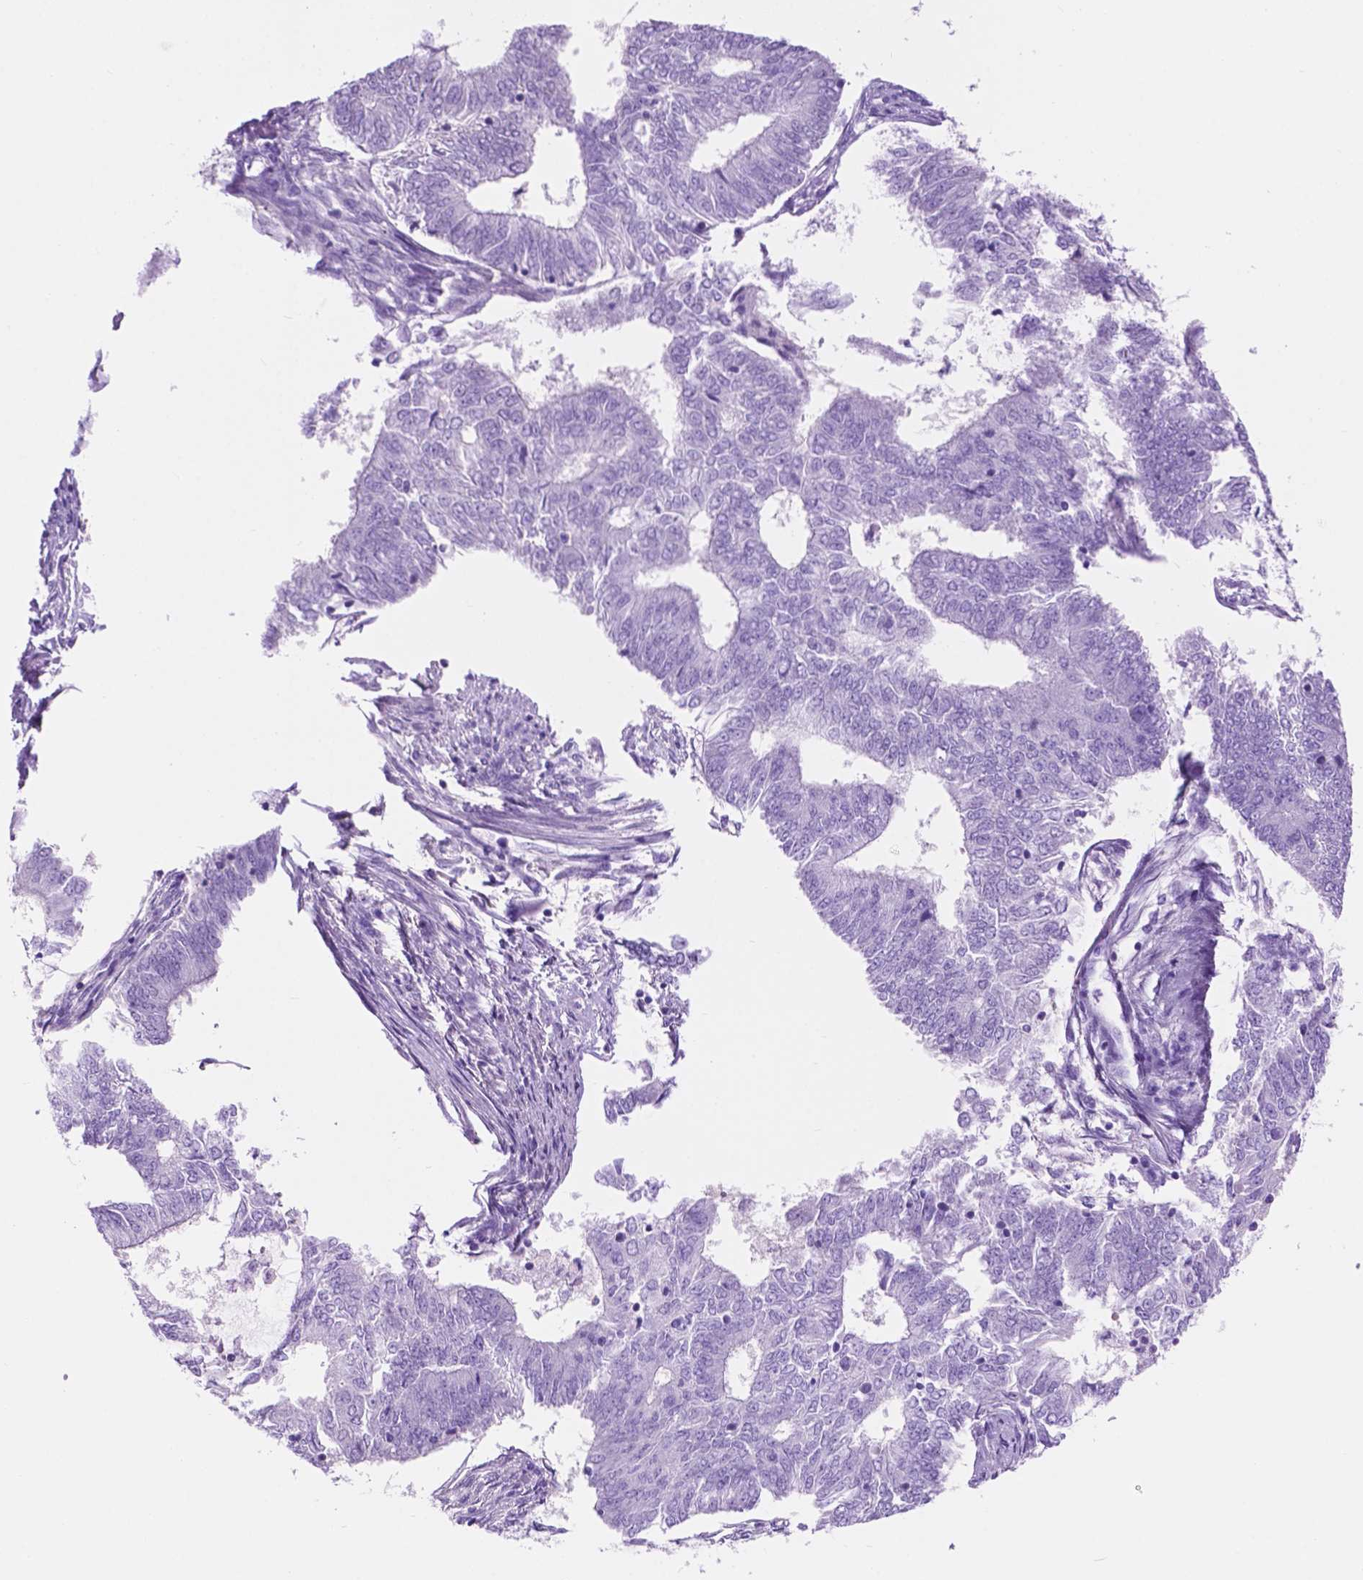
{"staining": {"intensity": "weak", "quantity": "<25%", "location": "cytoplasmic/membranous"}, "tissue": "endometrial cancer", "cell_type": "Tumor cells", "image_type": "cancer", "snomed": [{"axis": "morphology", "description": "Adenocarcinoma, NOS"}, {"axis": "topography", "description": "Endometrium"}], "caption": "An IHC histopathology image of endometrial cancer is shown. There is no staining in tumor cells of endometrial cancer.", "gene": "IGFN1", "patient": {"sex": "female", "age": 62}}